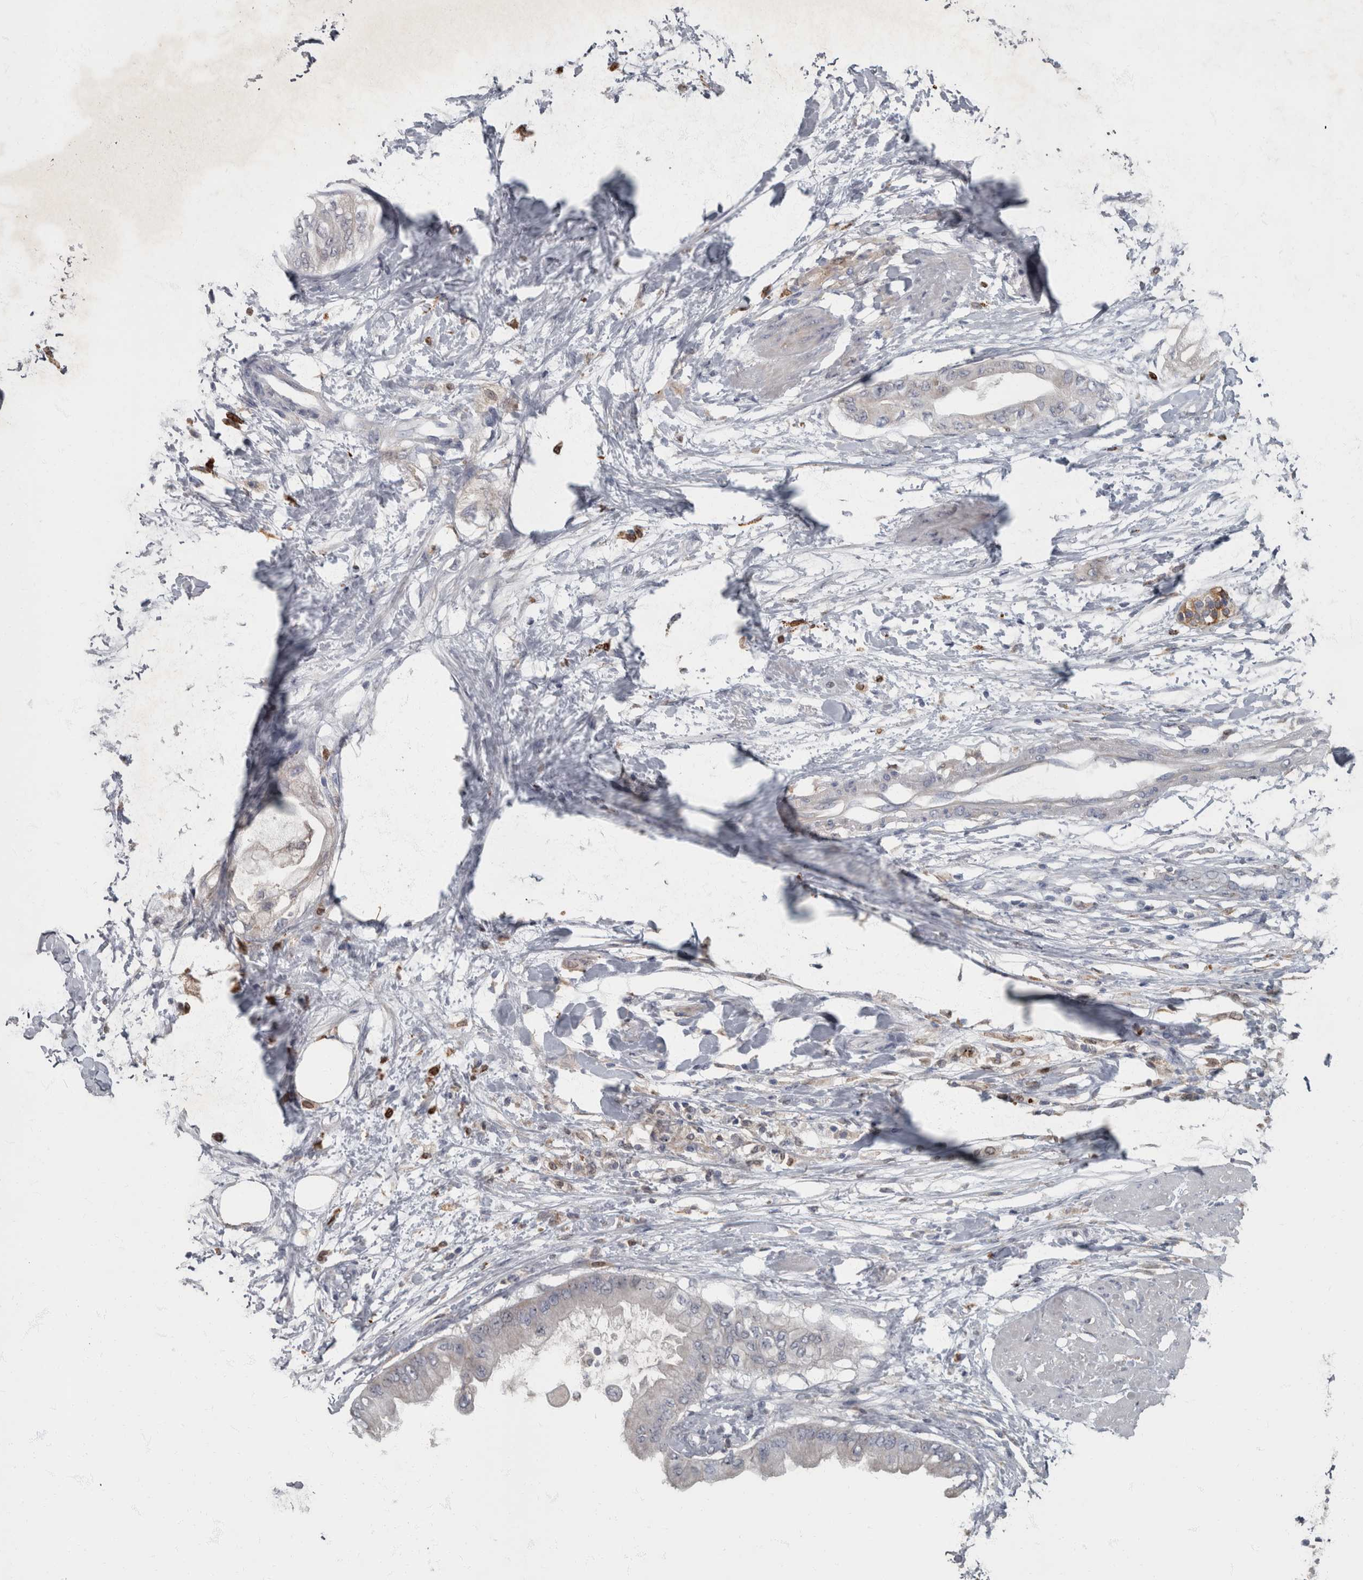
{"staining": {"intensity": "negative", "quantity": "none", "location": "none"}, "tissue": "pancreatic cancer", "cell_type": "Tumor cells", "image_type": "cancer", "snomed": [{"axis": "morphology", "description": "Normal tissue, NOS"}, {"axis": "morphology", "description": "Adenocarcinoma, NOS"}, {"axis": "topography", "description": "Pancreas"}, {"axis": "topography", "description": "Duodenum"}], "caption": "An image of pancreatic adenocarcinoma stained for a protein displays no brown staining in tumor cells.", "gene": "PPP1R3C", "patient": {"sex": "female", "age": 60}}